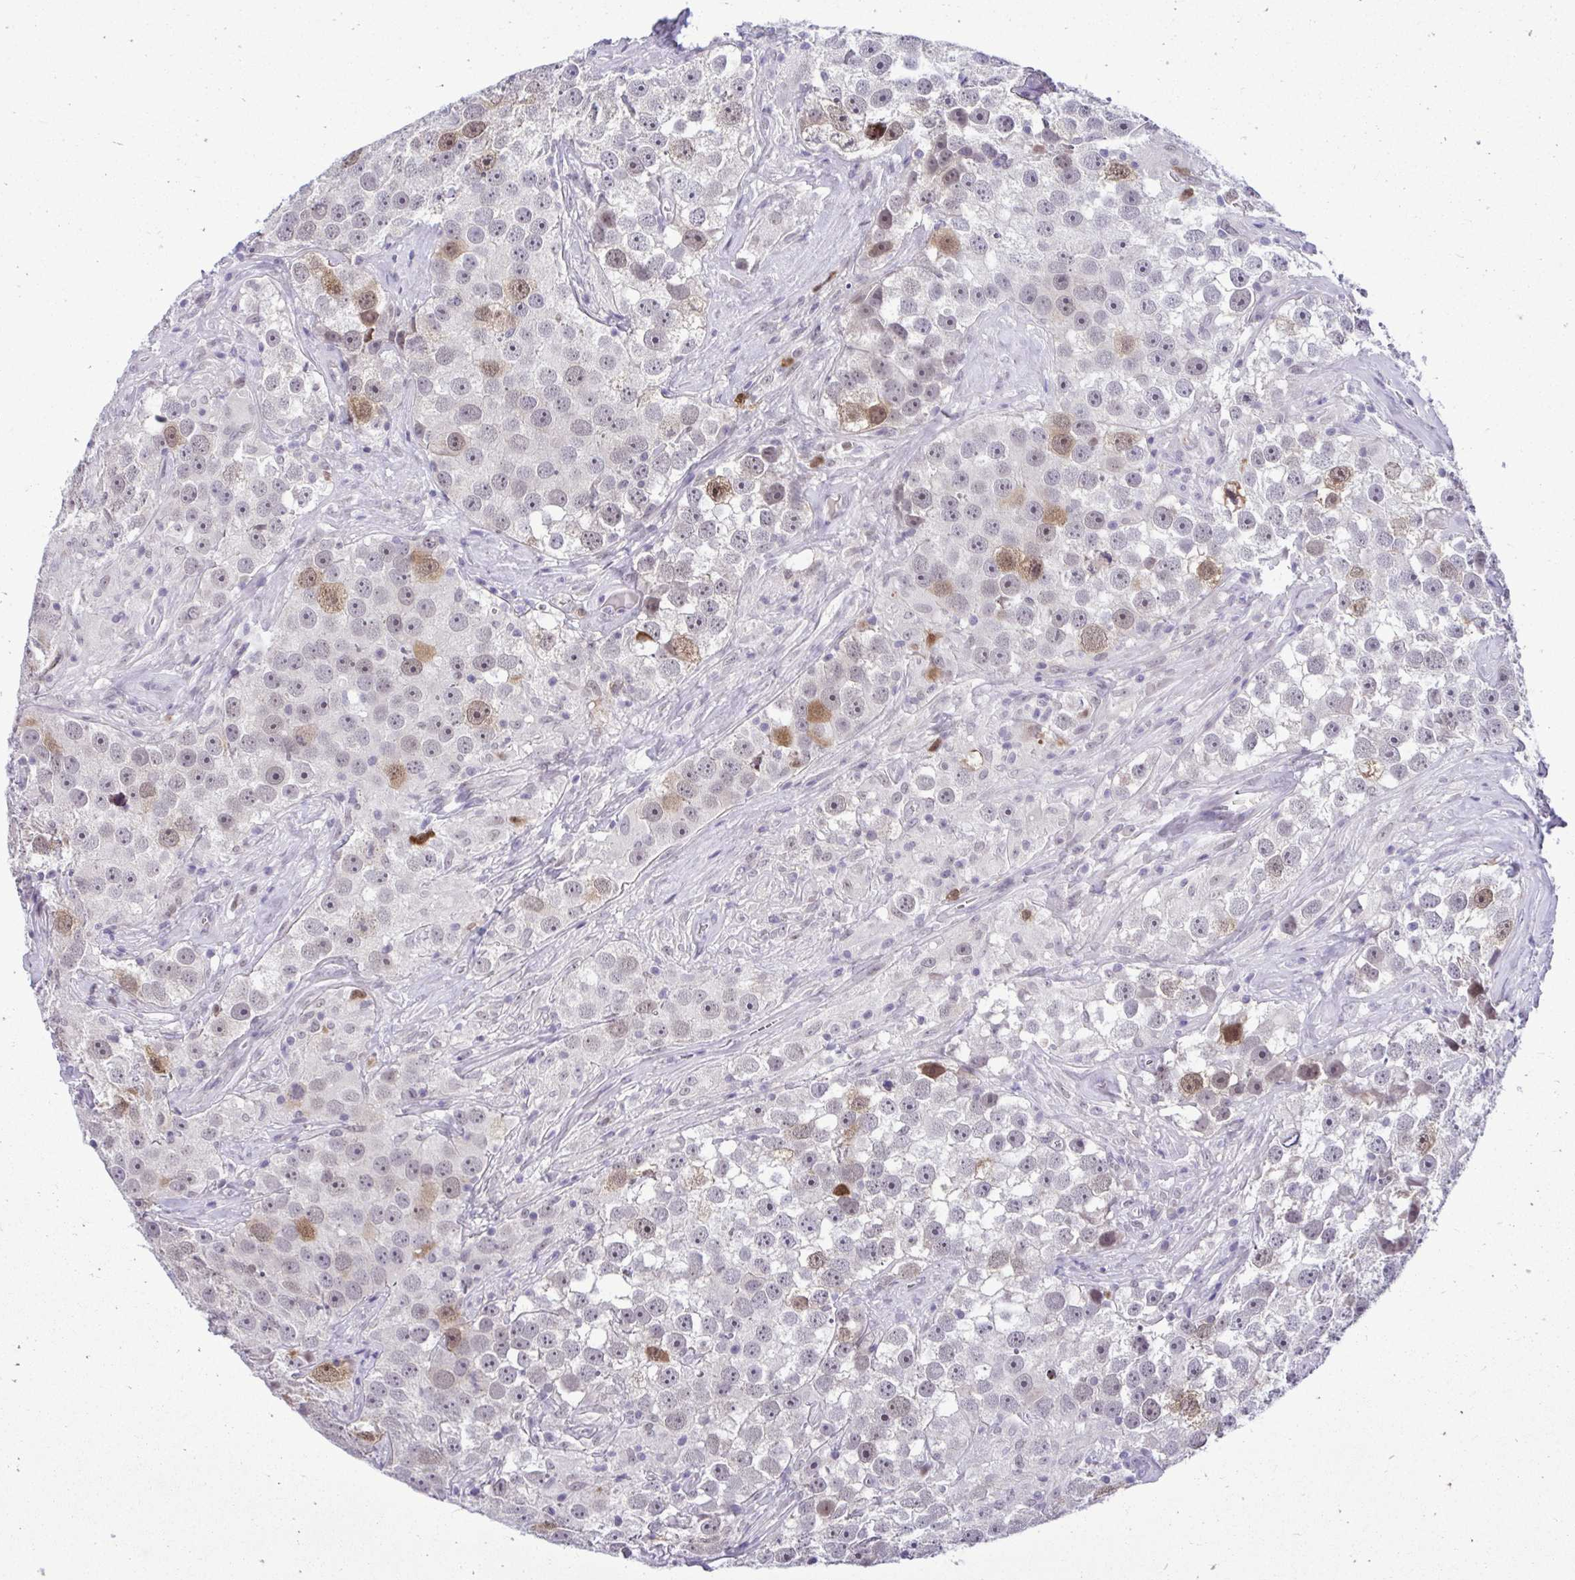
{"staining": {"intensity": "moderate", "quantity": "<25%", "location": "nuclear"}, "tissue": "testis cancer", "cell_type": "Tumor cells", "image_type": "cancer", "snomed": [{"axis": "morphology", "description": "Seminoma, NOS"}, {"axis": "topography", "description": "Testis"}], "caption": "Tumor cells demonstrate low levels of moderate nuclear expression in approximately <25% of cells in testis seminoma. (Stains: DAB in brown, nuclei in blue, Microscopy: brightfield microscopy at high magnification).", "gene": "CDC20", "patient": {"sex": "male", "age": 49}}